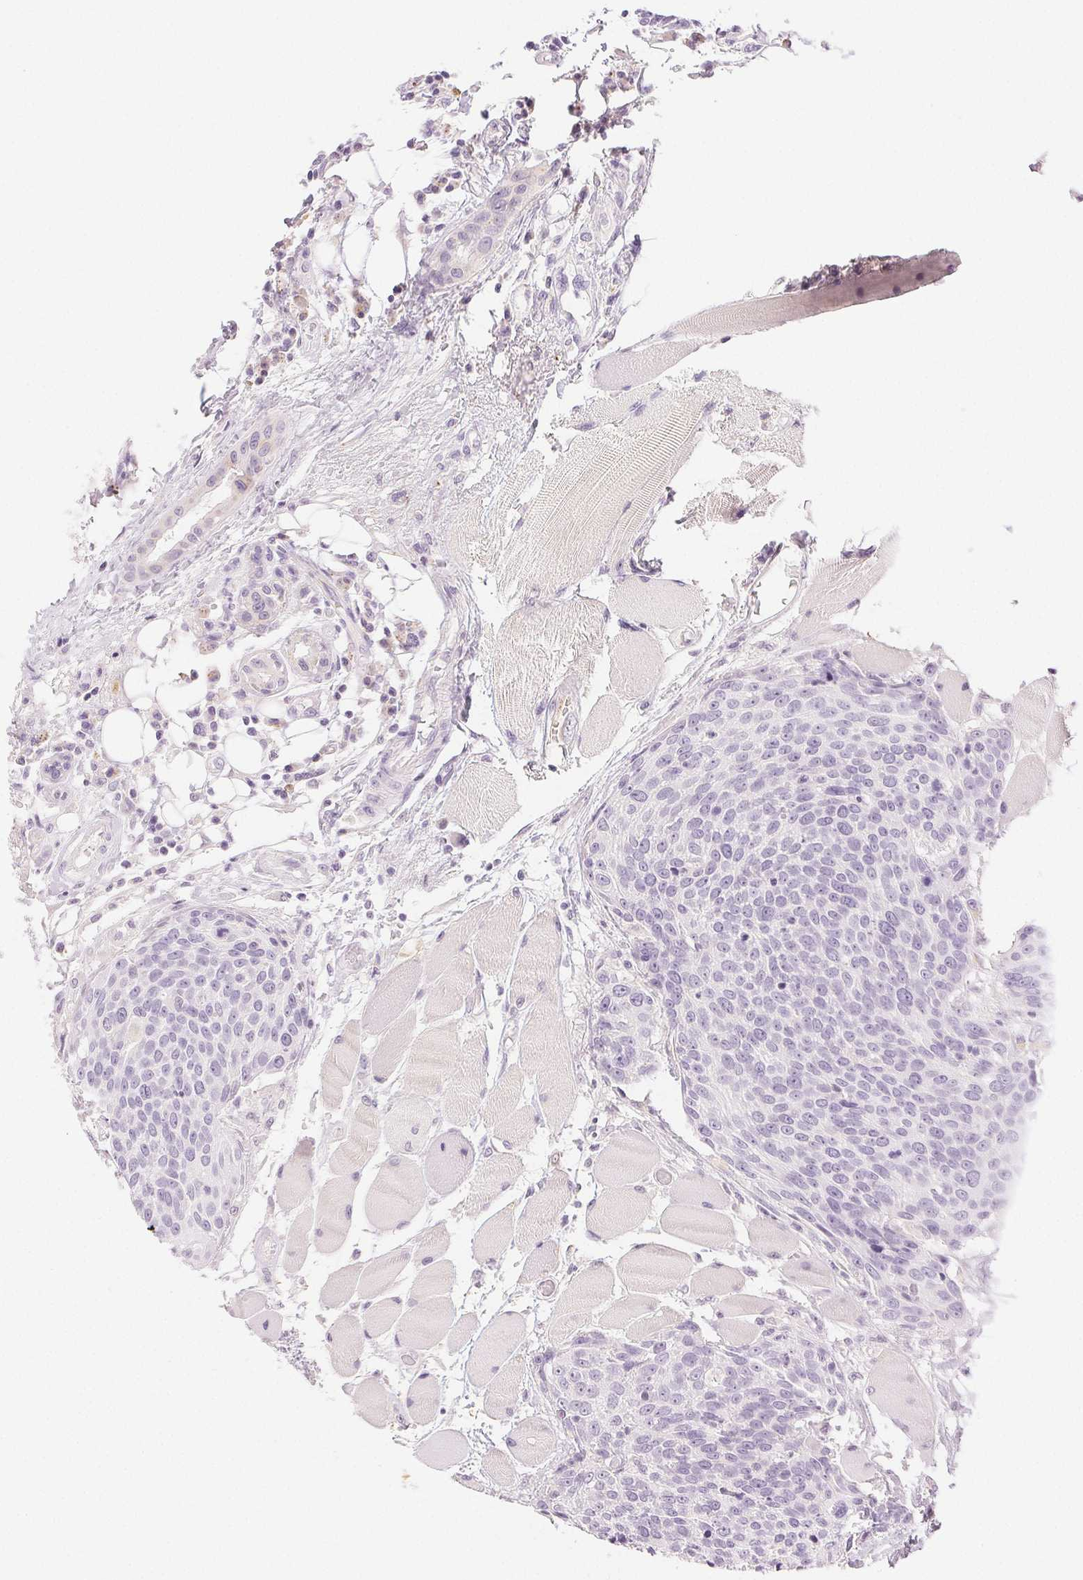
{"staining": {"intensity": "negative", "quantity": "none", "location": "none"}, "tissue": "head and neck cancer", "cell_type": "Tumor cells", "image_type": "cancer", "snomed": [{"axis": "morphology", "description": "Squamous cell carcinoma, NOS"}, {"axis": "topography", "description": "Oral tissue"}, {"axis": "topography", "description": "Head-Neck"}], "caption": "IHC of human head and neck cancer (squamous cell carcinoma) exhibits no expression in tumor cells. The staining is performed using DAB brown chromogen with nuclei counter-stained in using hematoxylin.", "gene": "SLC5A2", "patient": {"sex": "male", "age": 64}}